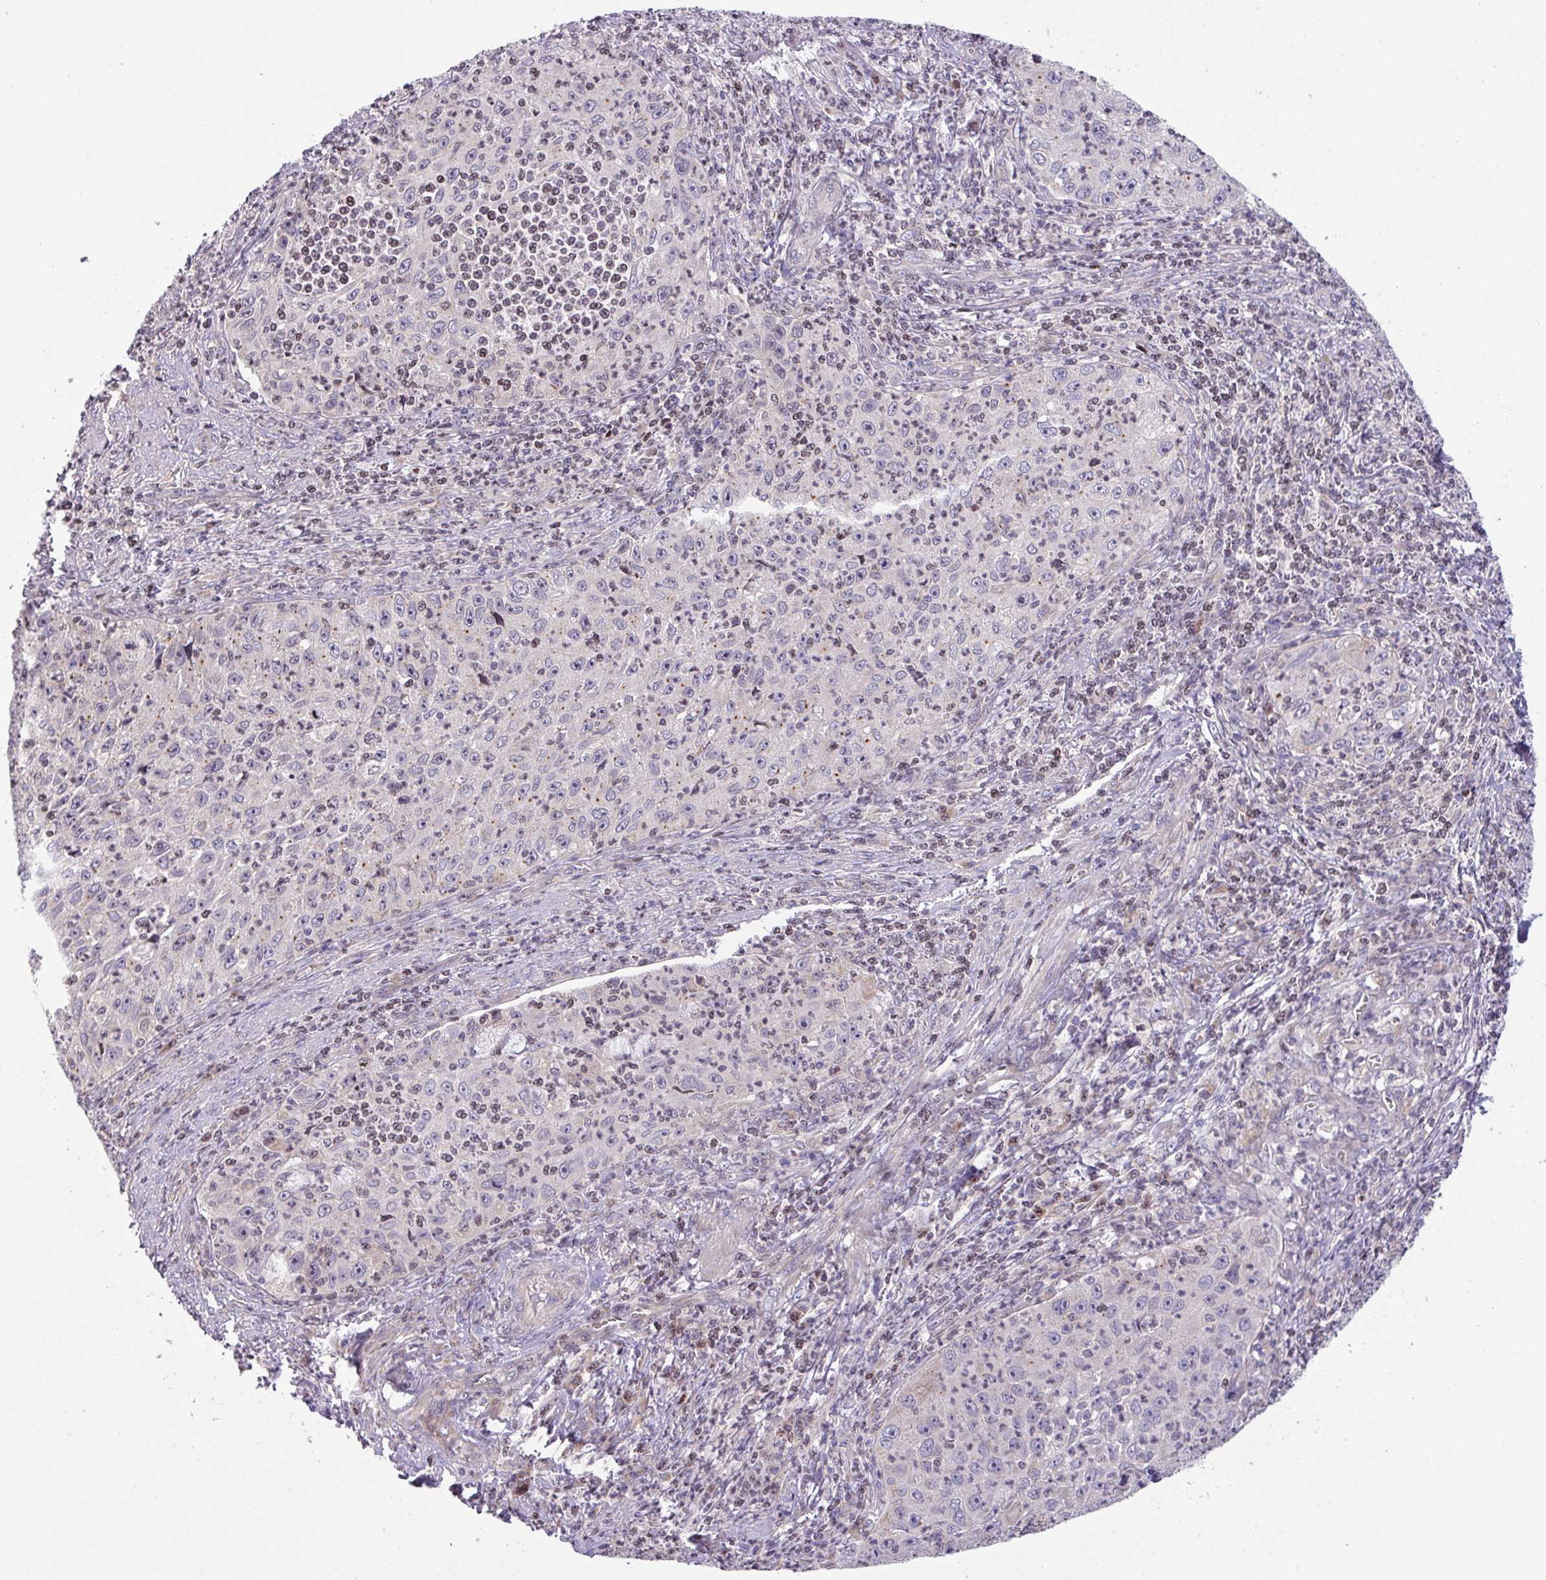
{"staining": {"intensity": "negative", "quantity": "none", "location": "none"}, "tissue": "cervical cancer", "cell_type": "Tumor cells", "image_type": "cancer", "snomed": [{"axis": "morphology", "description": "Squamous cell carcinoma, NOS"}, {"axis": "topography", "description": "Cervix"}], "caption": "IHC histopathology image of cervical cancer stained for a protein (brown), which exhibits no staining in tumor cells.", "gene": "ZNF394", "patient": {"sex": "female", "age": 30}}